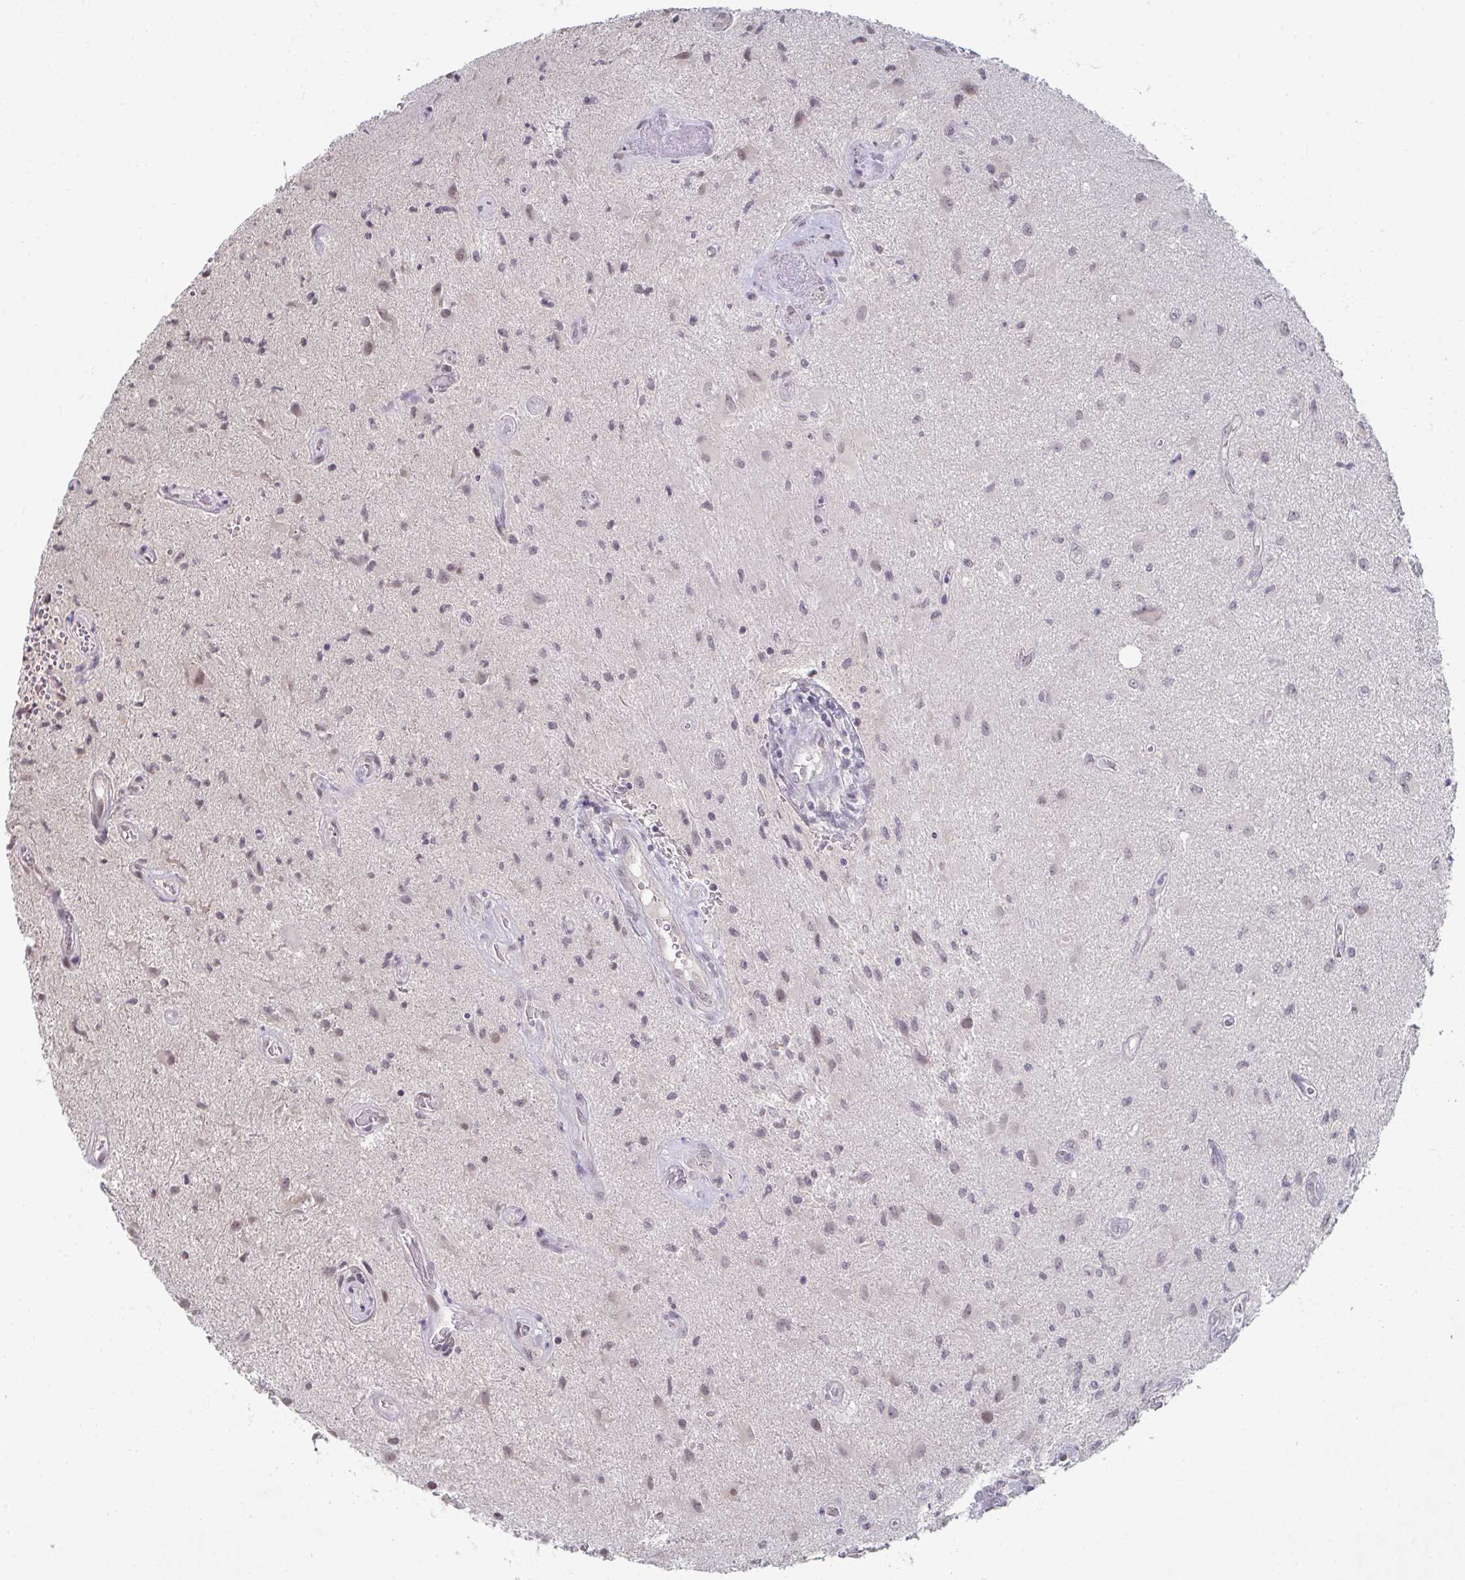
{"staining": {"intensity": "negative", "quantity": "none", "location": "none"}, "tissue": "glioma", "cell_type": "Tumor cells", "image_type": "cancer", "snomed": [{"axis": "morphology", "description": "Glioma, malignant, High grade"}, {"axis": "topography", "description": "Brain"}], "caption": "This is a image of immunohistochemistry staining of glioma, which shows no staining in tumor cells.", "gene": "ZNF214", "patient": {"sex": "male", "age": 67}}